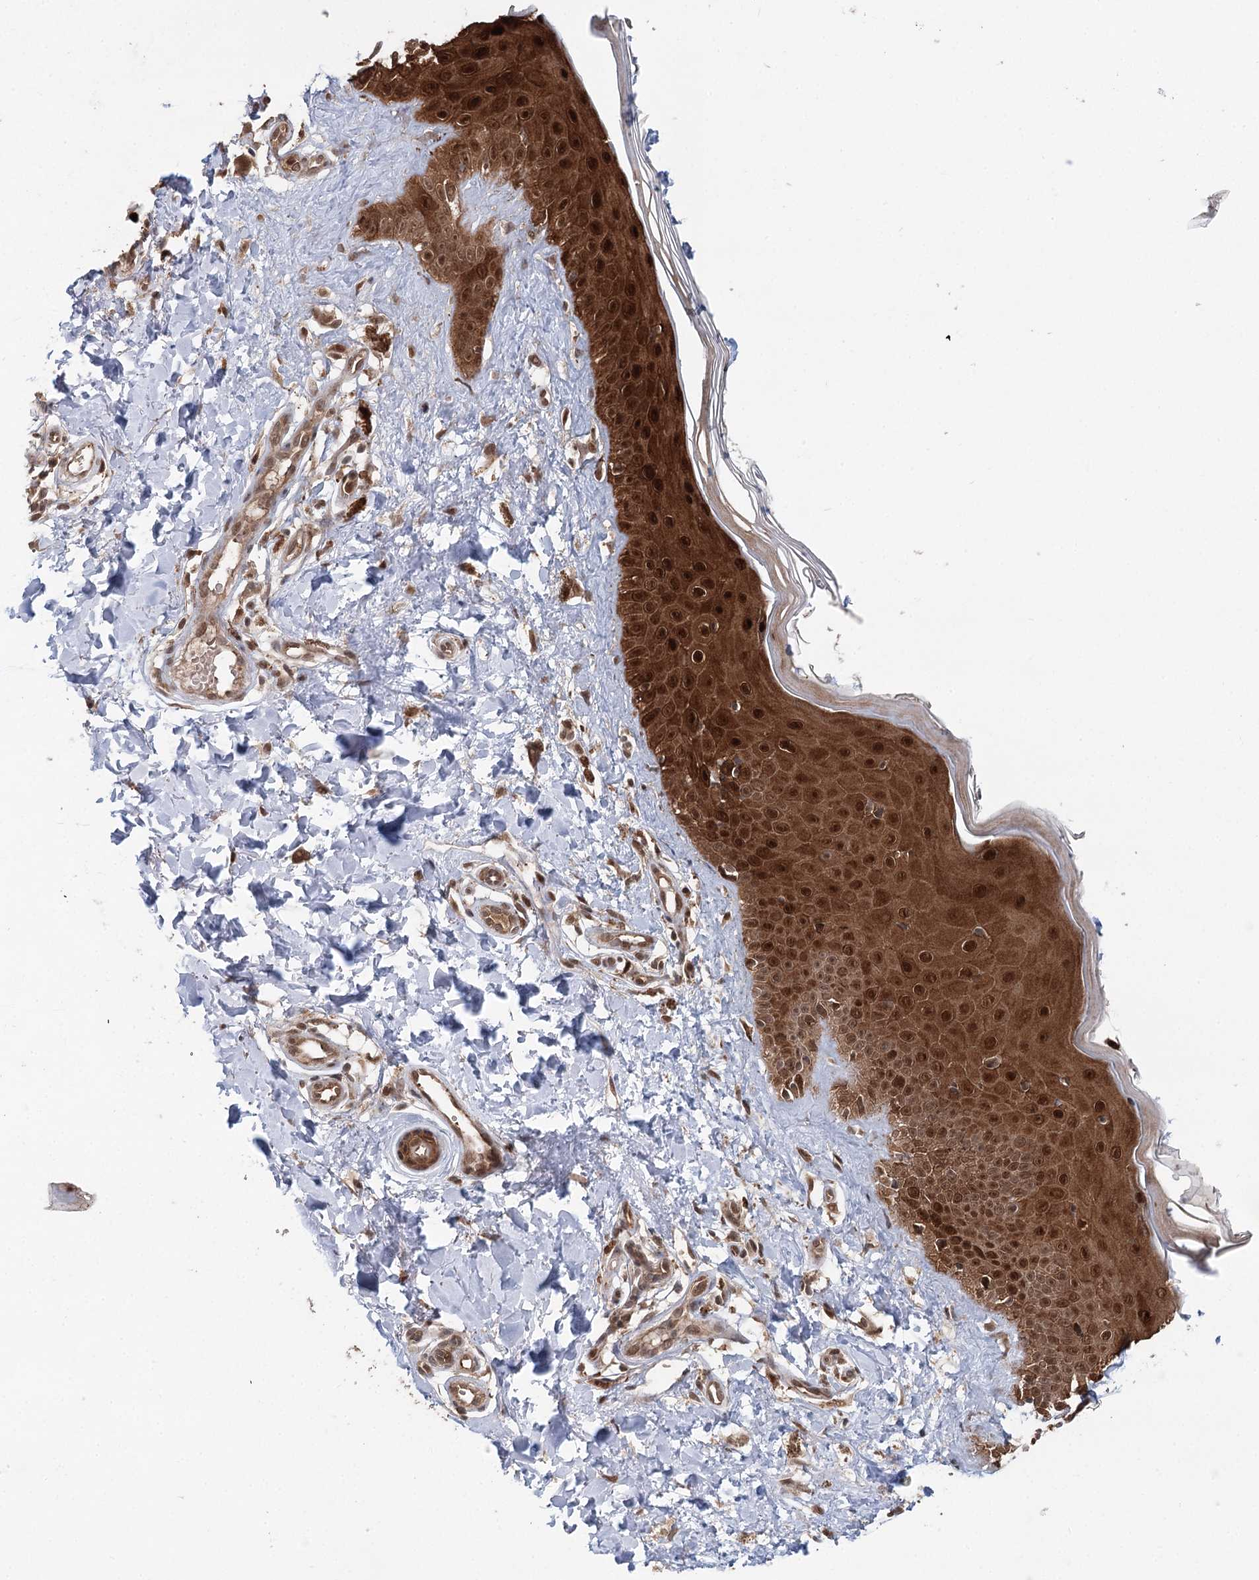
{"staining": {"intensity": "strong", "quantity": ">75%", "location": "cytoplasmic/membranous,nuclear"}, "tissue": "skin", "cell_type": "Fibroblasts", "image_type": "normal", "snomed": [{"axis": "morphology", "description": "Normal tissue, NOS"}, {"axis": "topography", "description": "Skin"}], "caption": "This image displays immunohistochemistry (IHC) staining of normal skin, with high strong cytoplasmic/membranous,nuclear expression in approximately >75% of fibroblasts.", "gene": "N6AMT1", "patient": {"sex": "male", "age": 52}}